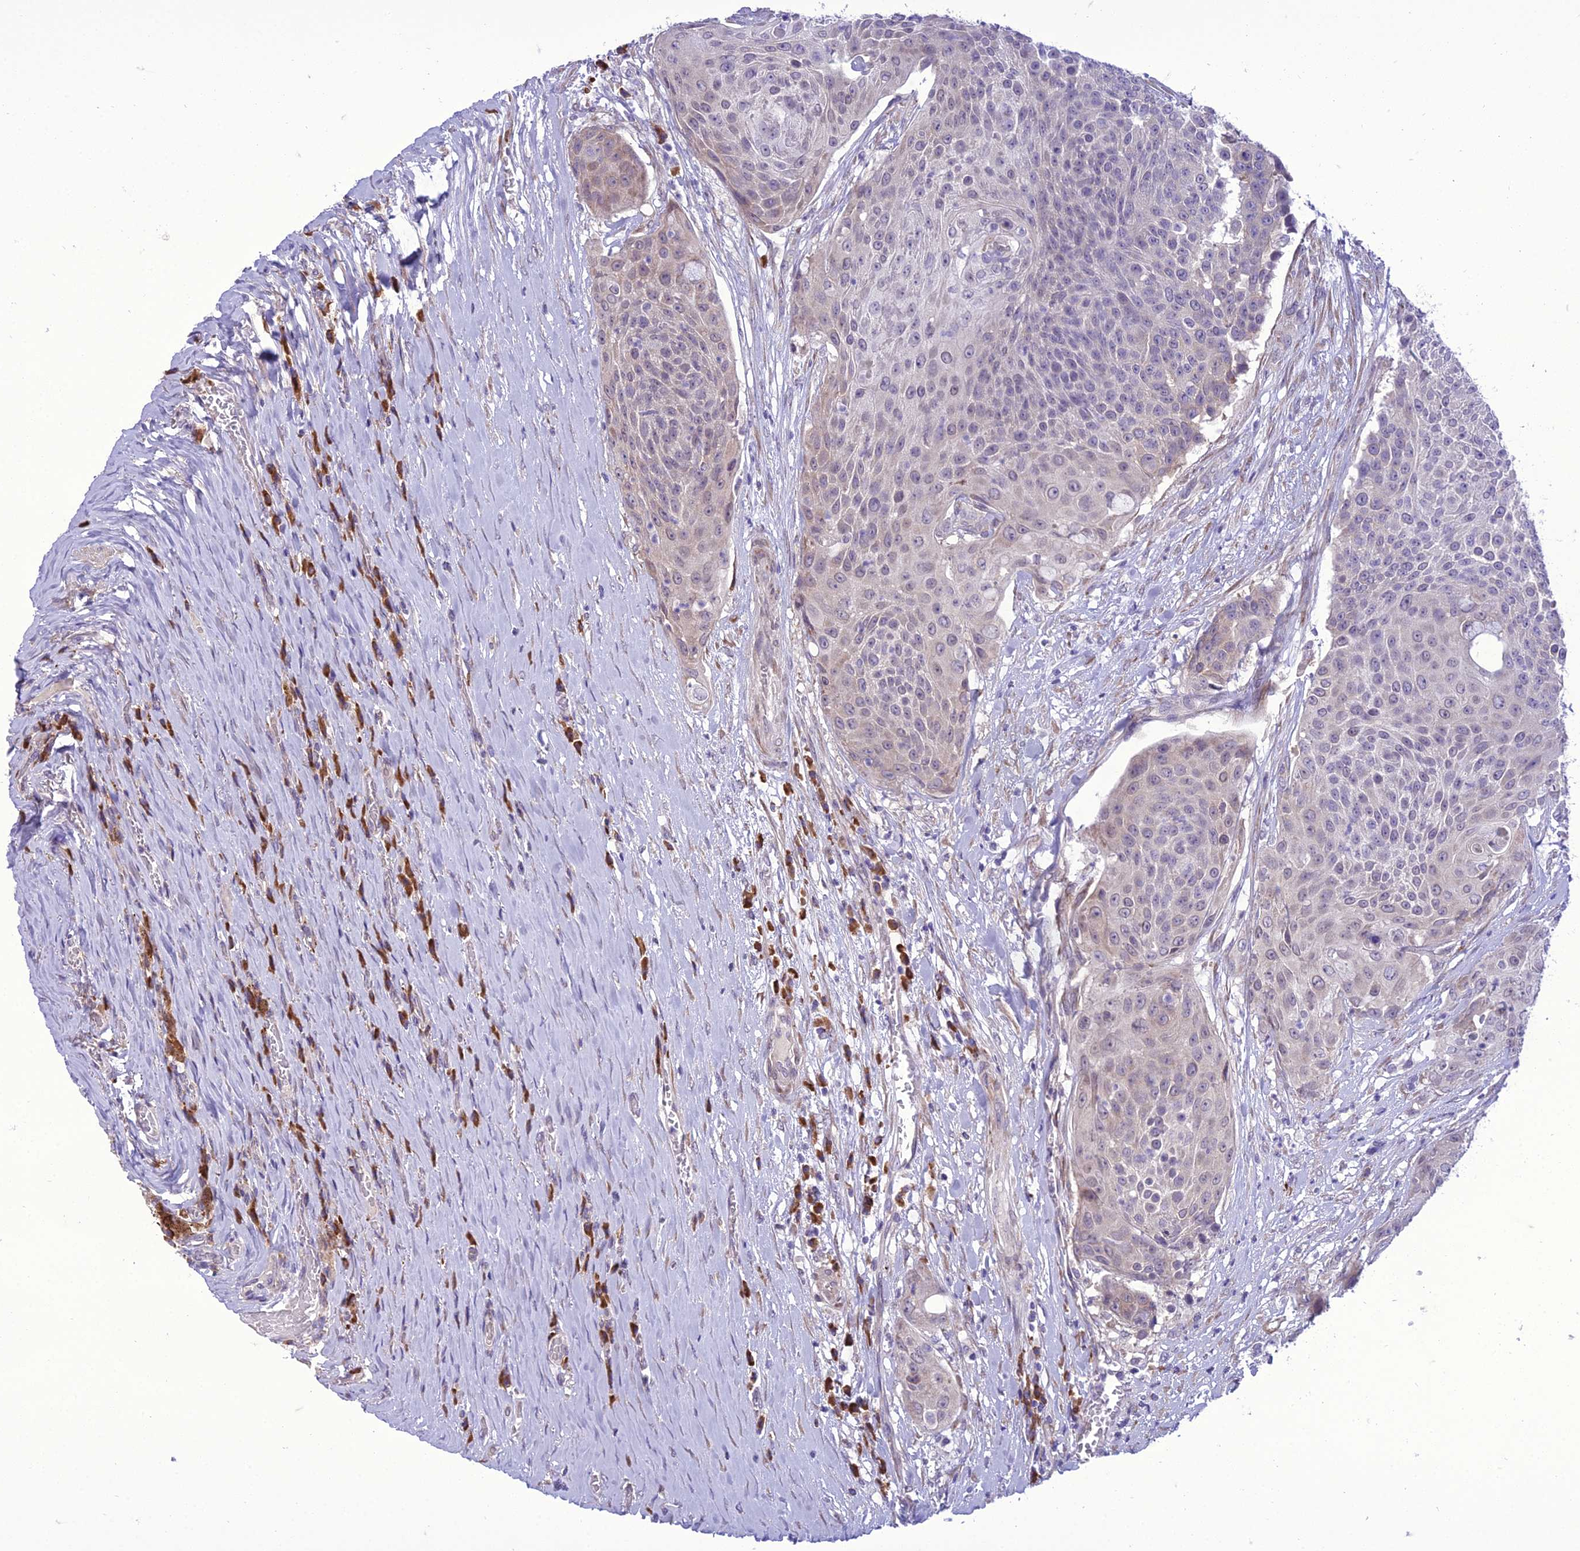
{"staining": {"intensity": "negative", "quantity": "none", "location": "none"}, "tissue": "urothelial cancer", "cell_type": "Tumor cells", "image_type": "cancer", "snomed": [{"axis": "morphology", "description": "Urothelial carcinoma, High grade"}, {"axis": "topography", "description": "Urinary bladder"}], "caption": "The histopathology image demonstrates no staining of tumor cells in urothelial cancer.", "gene": "NEURL2", "patient": {"sex": "female", "age": 63}}